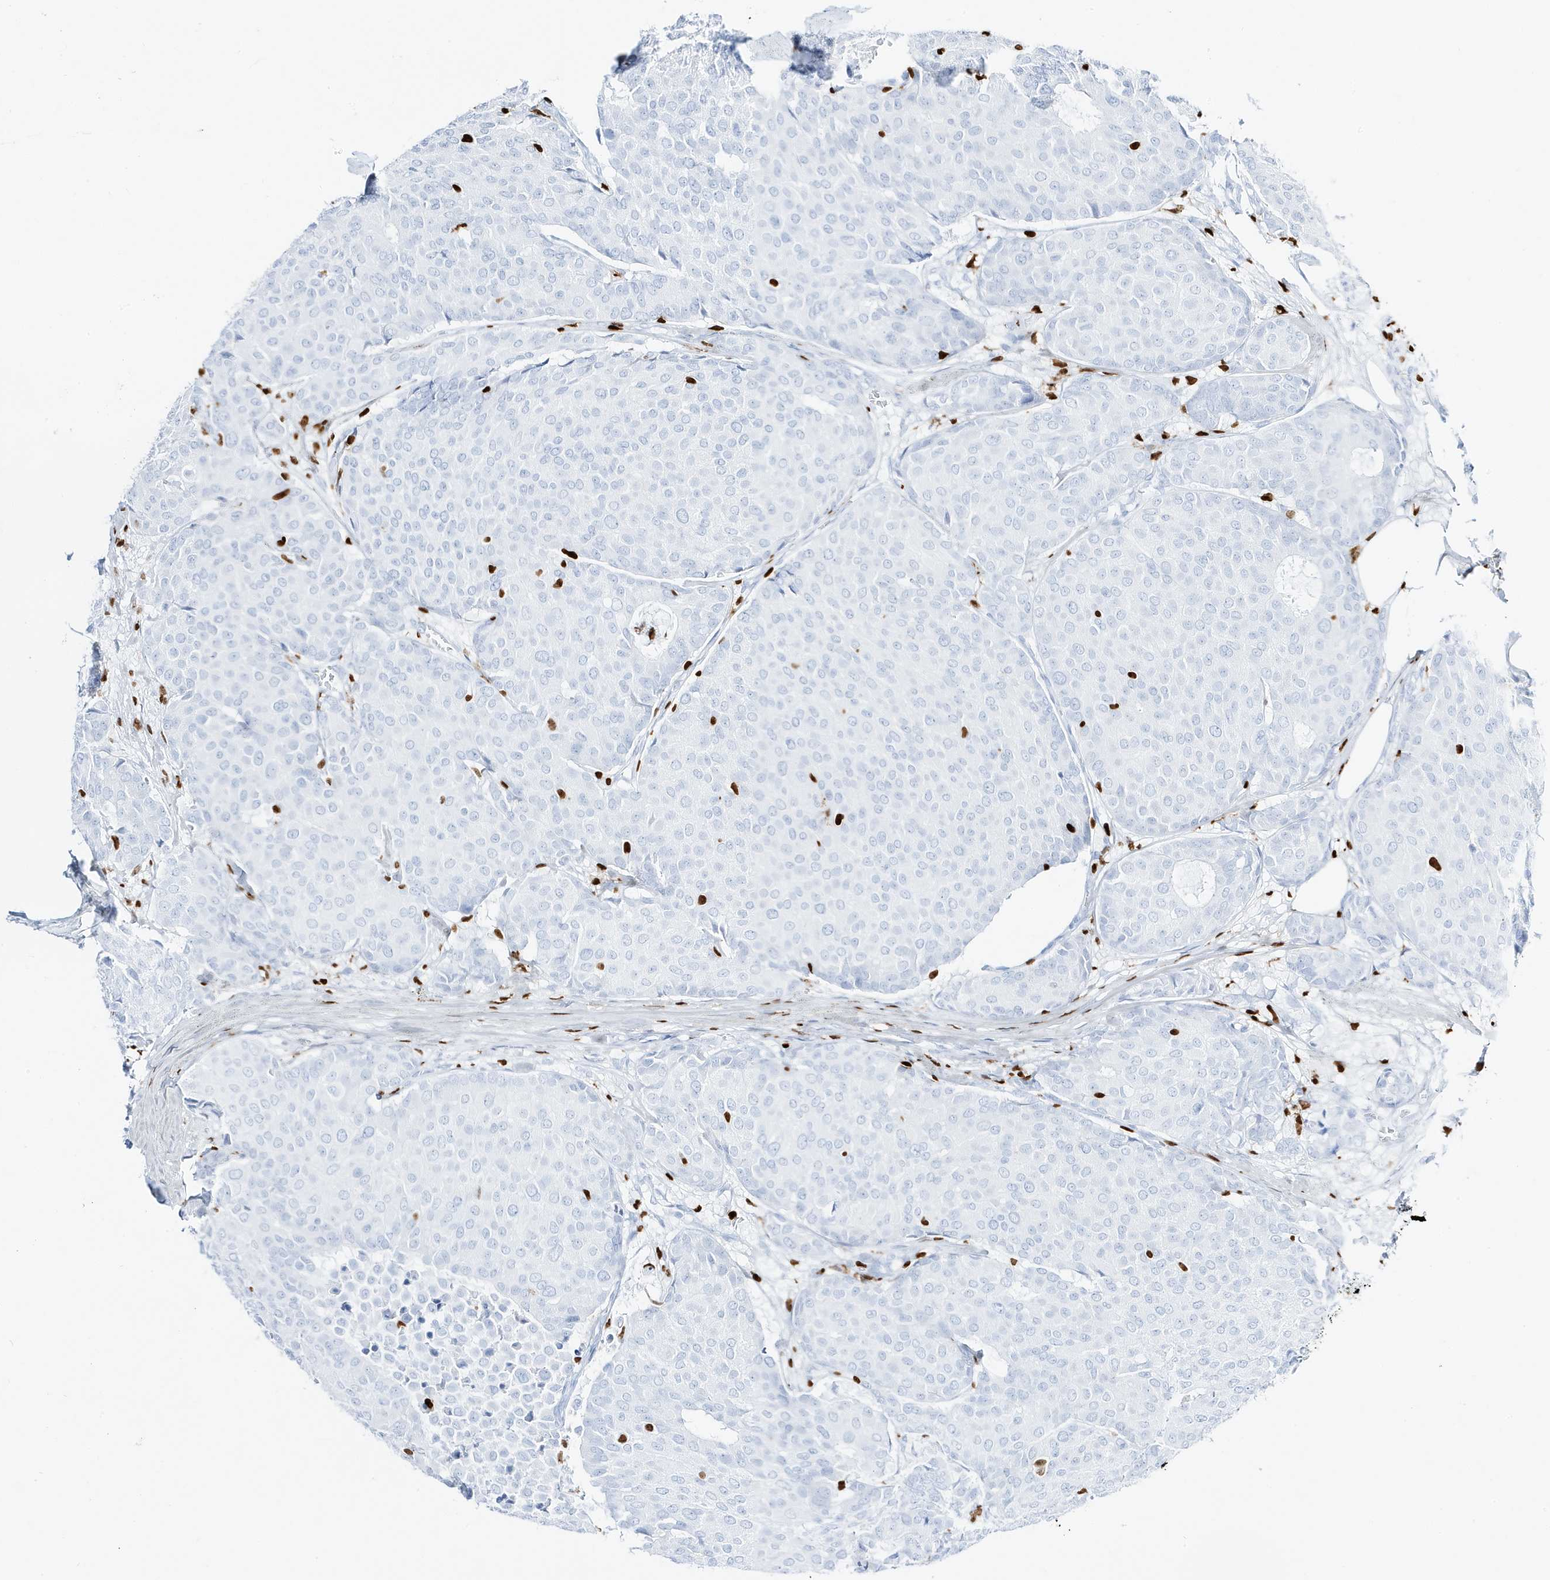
{"staining": {"intensity": "negative", "quantity": "none", "location": "none"}, "tissue": "breast cancer", "cell_type": "Tumor cells", "image_type": "cancer", "snomed": [{"axis": "morphology", "description": "Duct carcinoma"}, {"axis": "topography", "description": "Breast"}], "caption": "Immunohistochemistry image of breast cancer stained for a protein (brown), which shows no staining in tumor cells. (Brightfield microscopy of DAB immunohistochemistry at high magnification).", "gene": "MNDA", "patient": {"sex": "female", "age": 75}}